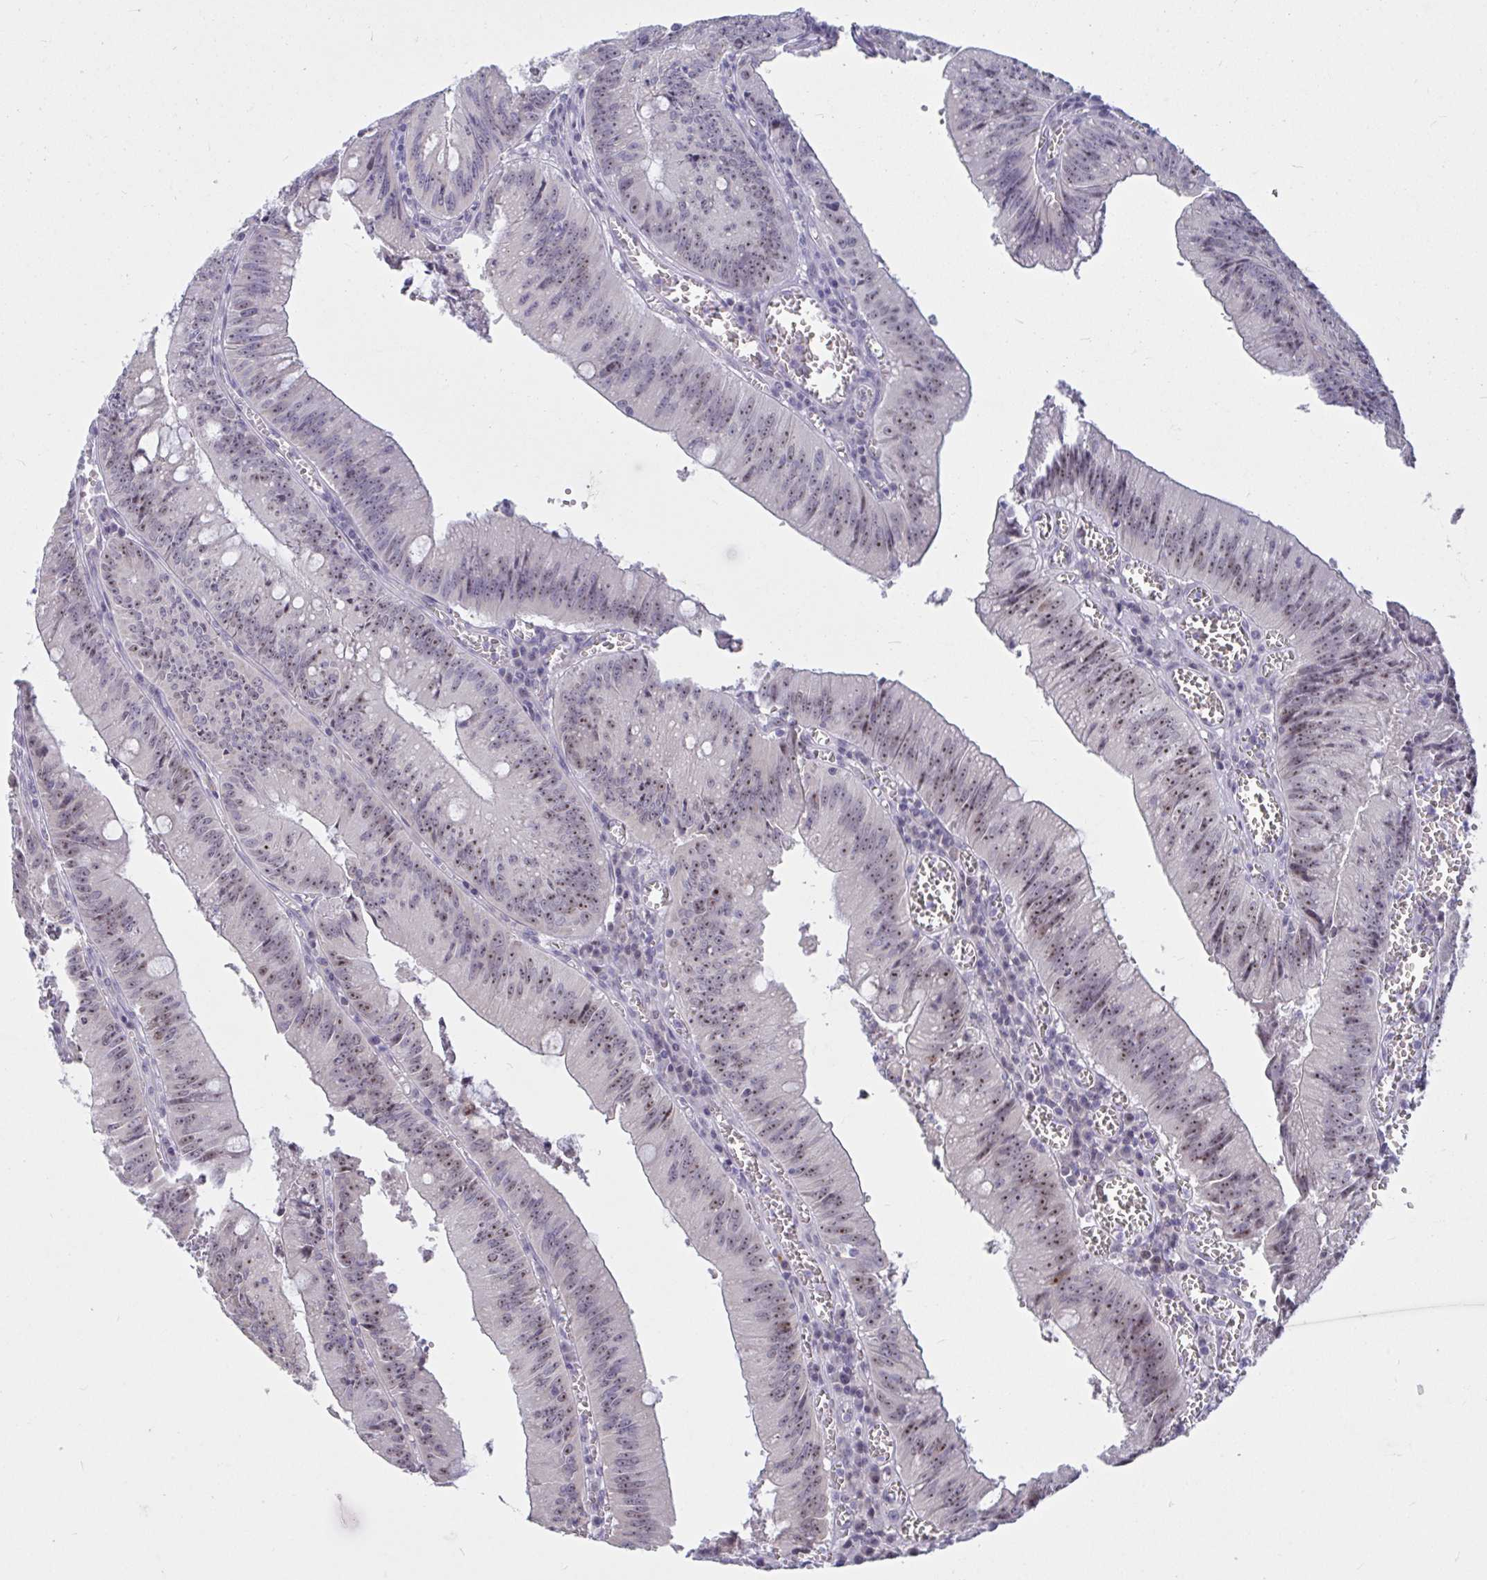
{"staining": {"intensity": "moderate", "quantity": ">75%", "location": "nuclear"}, "tissue": "colorectal cancer", "cell_type": "Tumor cells", "image_type": "cancer", "snomed": [{"axis": "morphology", "description": "Adenocarcinoma, NOS"}, {"axis": "topography", "description": "Rectum"}], "caption": "Immunohistochemistry (IHC) (DAB) staining of human adenocarcinoma (colorectal) exhibits moderate nuclear protein staining in about >75% of tumor cells.", "gene": "MYC", "patient": {"sex": "female", "age": 81}}